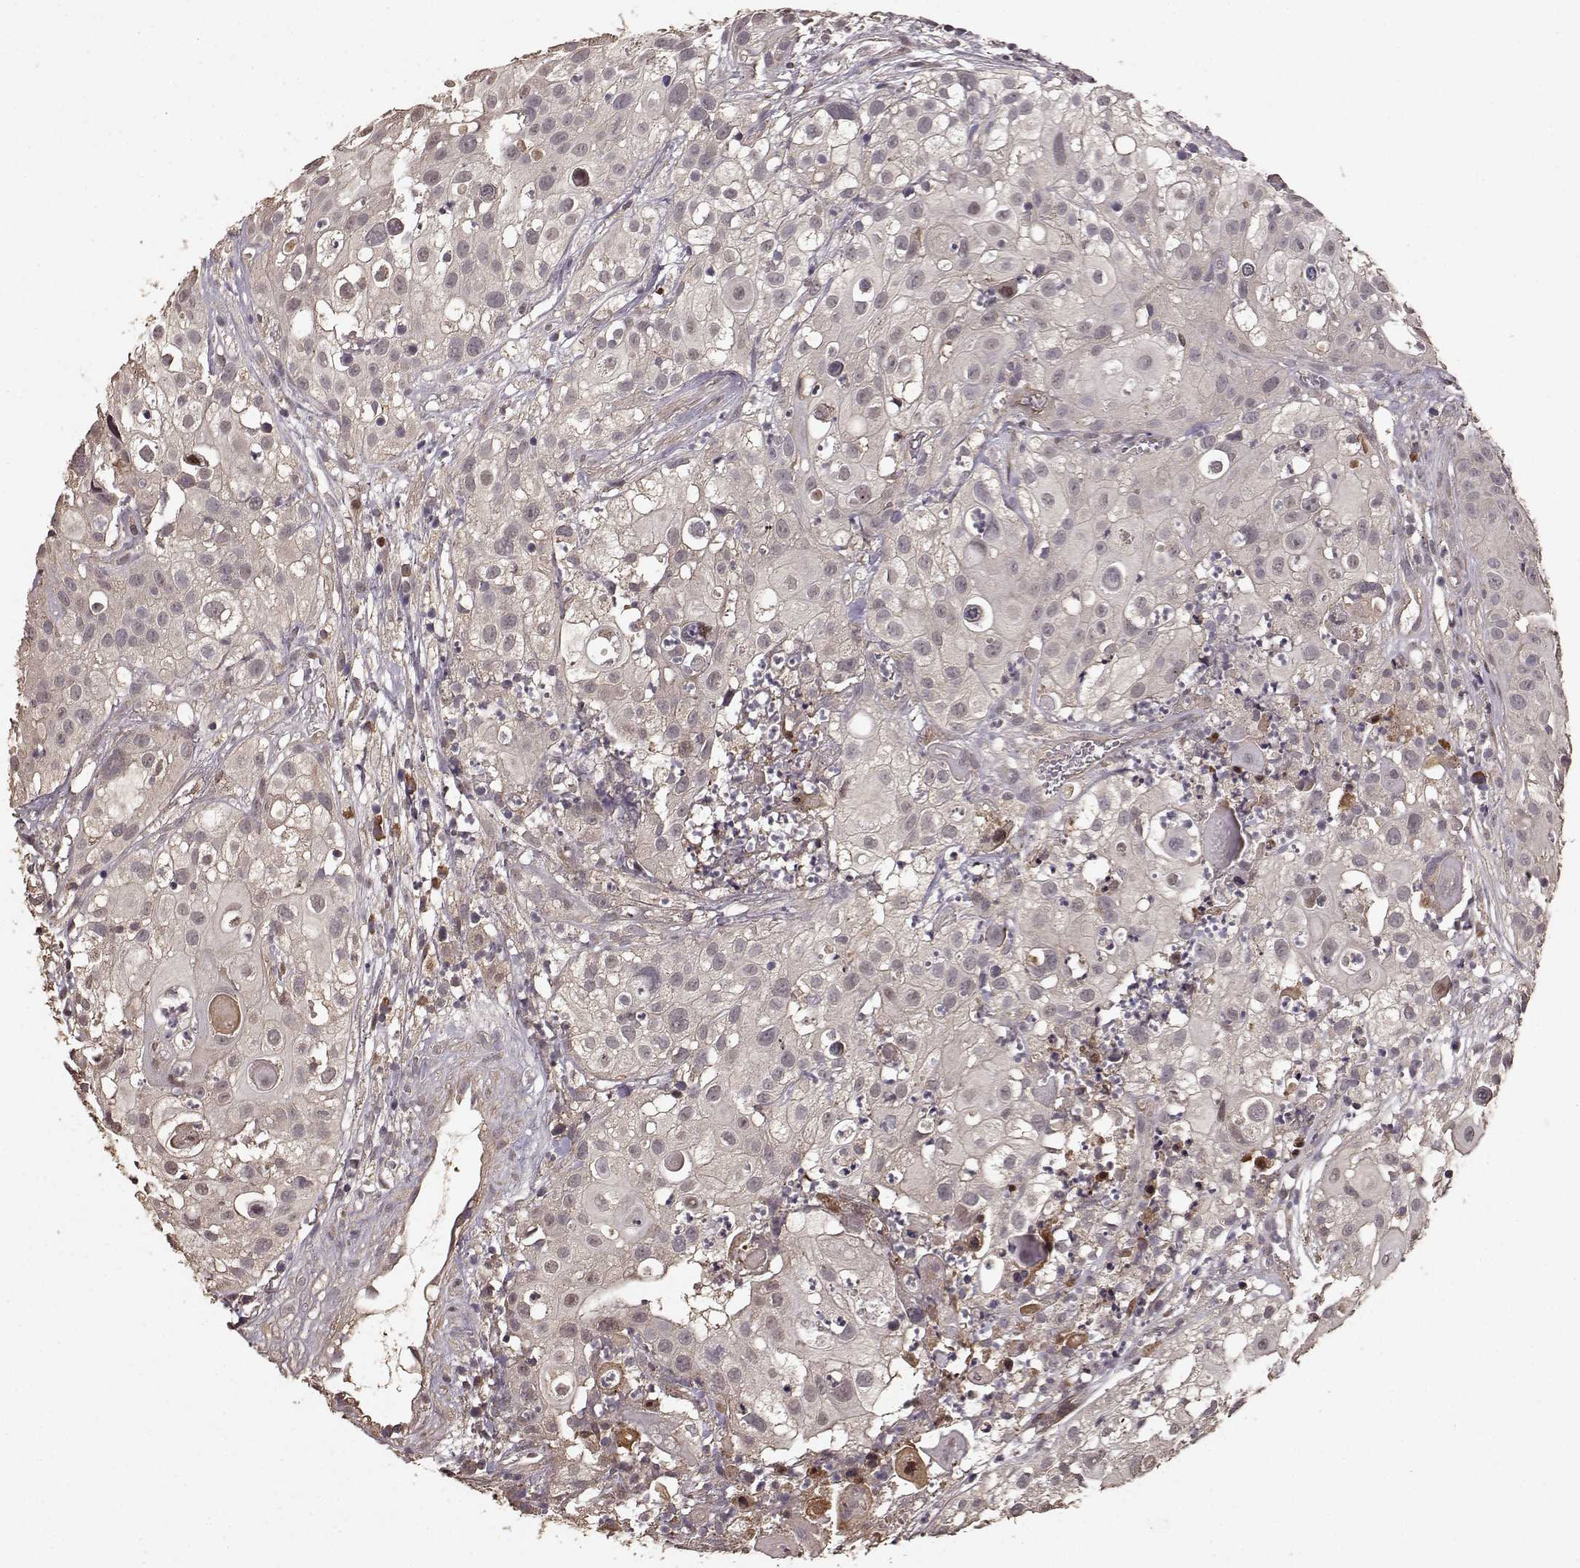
{"staining": {"intensity": "weak", "quantity": ">75%", "location": "cytoplasmic/membranous"}, "tissue": "urothelial cancer", "cell_type": "Tumor cells", "image_type": "cancer", "snomed": [{"axis": "morphology", "description": "Urothelial carcinoma, High grade"}, {"axis": "topography", "description": "Urinary bladder"}], "caption": "Protein staining demonstrates weak cytoplasmic/membranous staining in approximately >75% of tumor cells in high-grade urothelial carcinoma.", "gene": "USP15", "patient": {"sex": "female", "age": 79}}